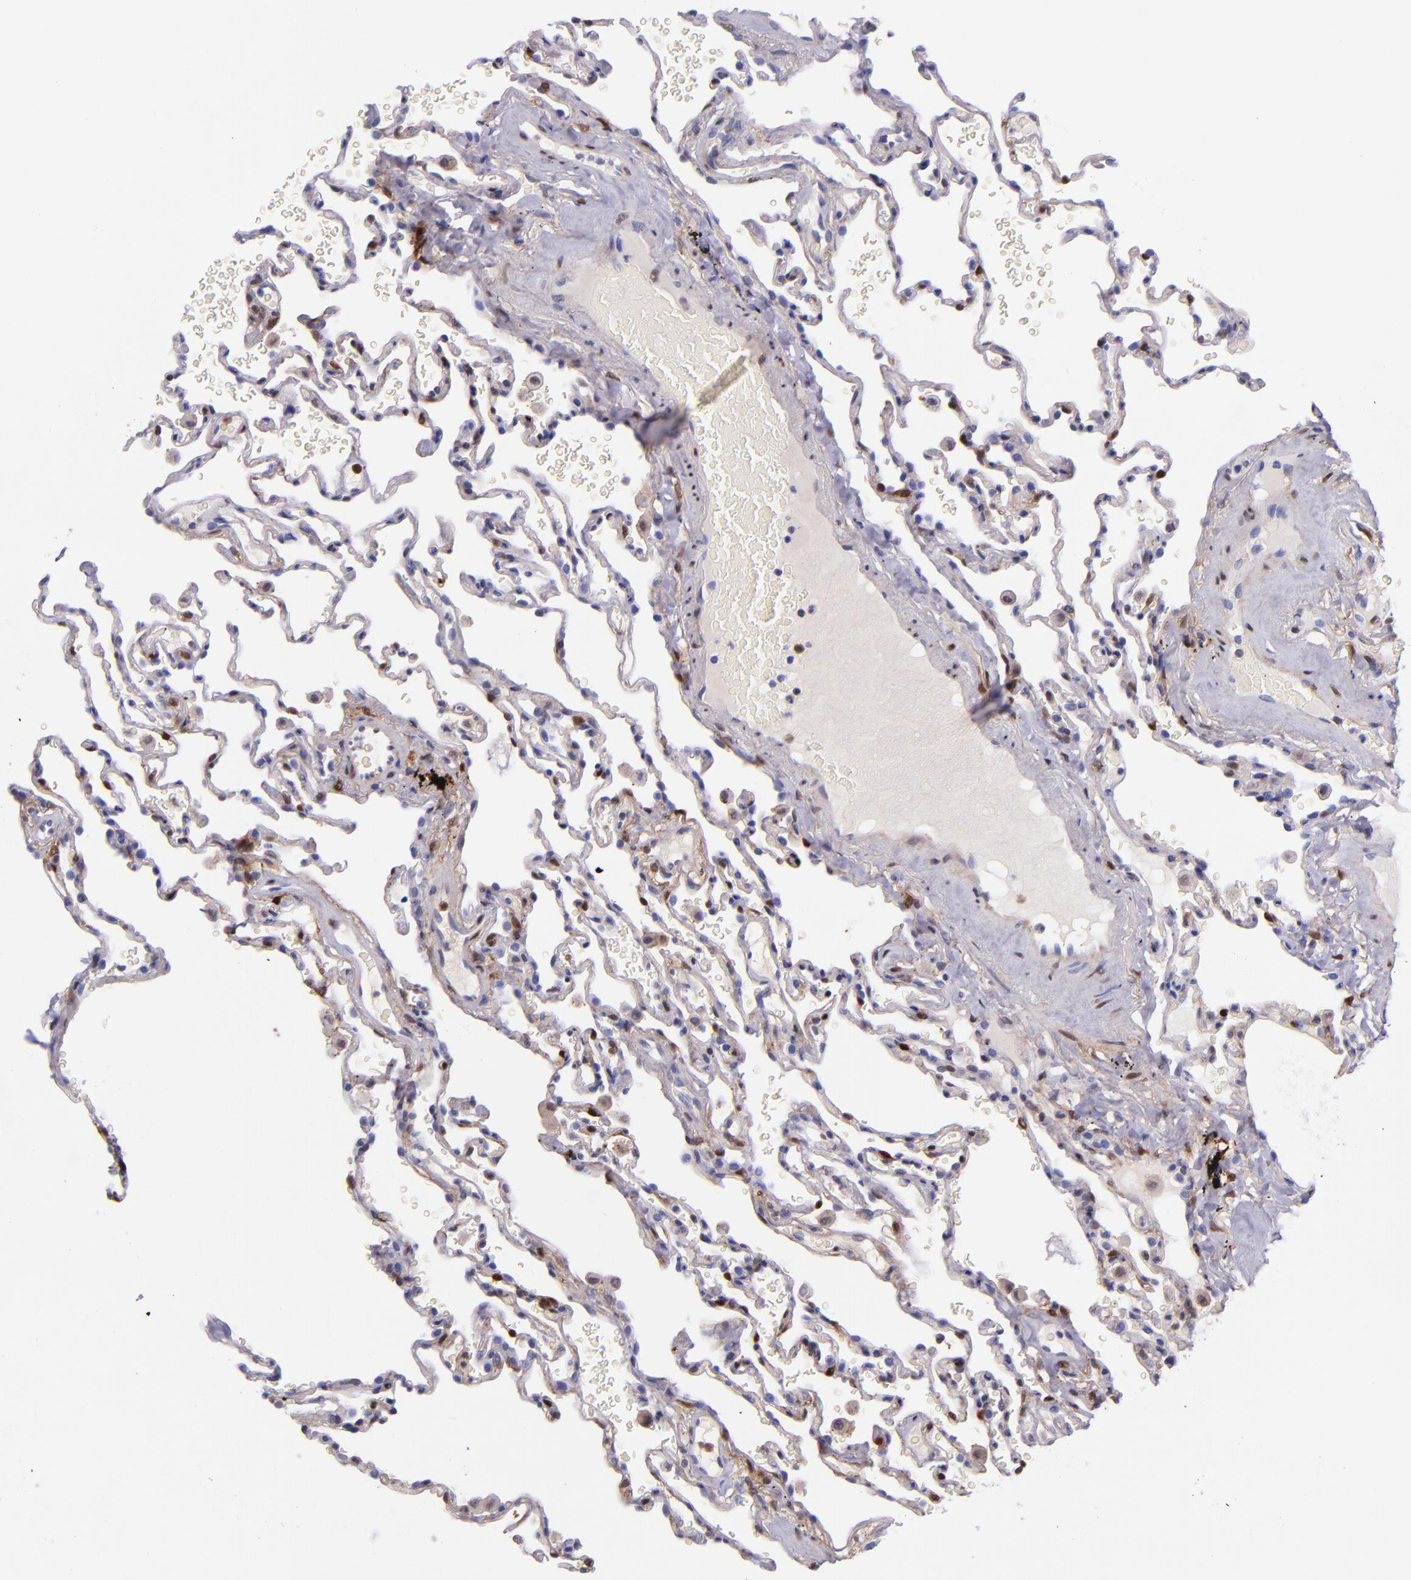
{"staining": {"intensity": "moderate", "quantity": "<25%", "location": "cytoplasmic/membranous"}, "tissue": "lung", "cell_type": "Alveolar cells", "image_type": "normal", "snomed": [{"axis": "morphology", "description": "Normal tissue, NOS"}, {"axis": "topography", "description": "Lung"}], "caption": "Lung stained for a protein displays moderate cytoplasmic/membranous positivity in alveolar cells.", "gene": "LGALS1", "patient": {"sex": "male", "age": 59}}